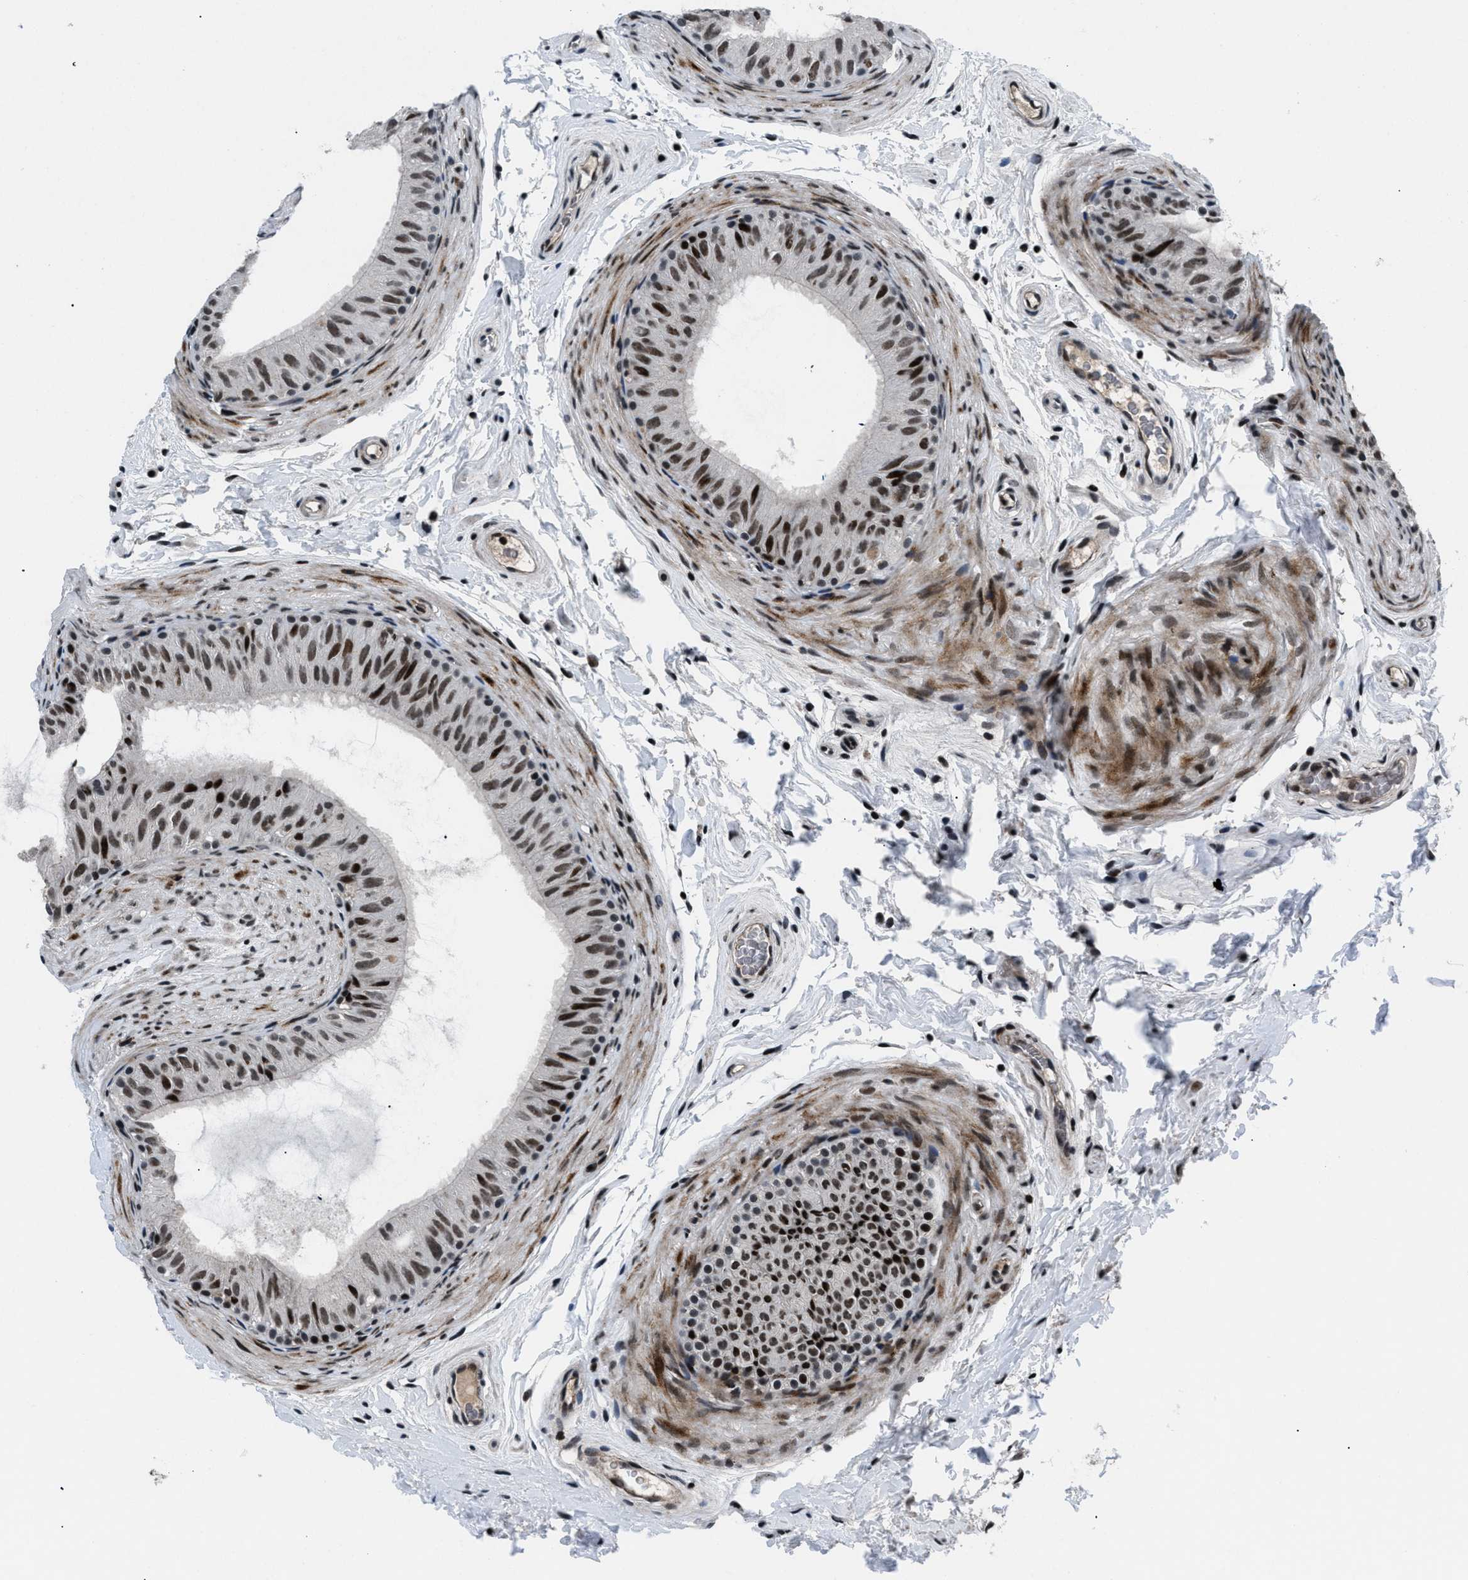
{"staining": {"intensity": "strong", "quantity": ">75%", "location": "nuclear"}, "tissue": "epididymis", "cell_type": "Glandular cells", "image_type": "normal", "snomed": [{"axis": "morphology", "description": "Normal tissue, NOS"}, {"axis": "topography", "description": "Epididymis"}], "caption": "Protein staining of normal epididymis demonstrates strong nuclear positivity in approximately >75% of glandular cells. (DAB IHC with brightfield microscopy, high magnification).", "gene": "SMARCB1", "patient": {"sex": "male", "age": 34}}